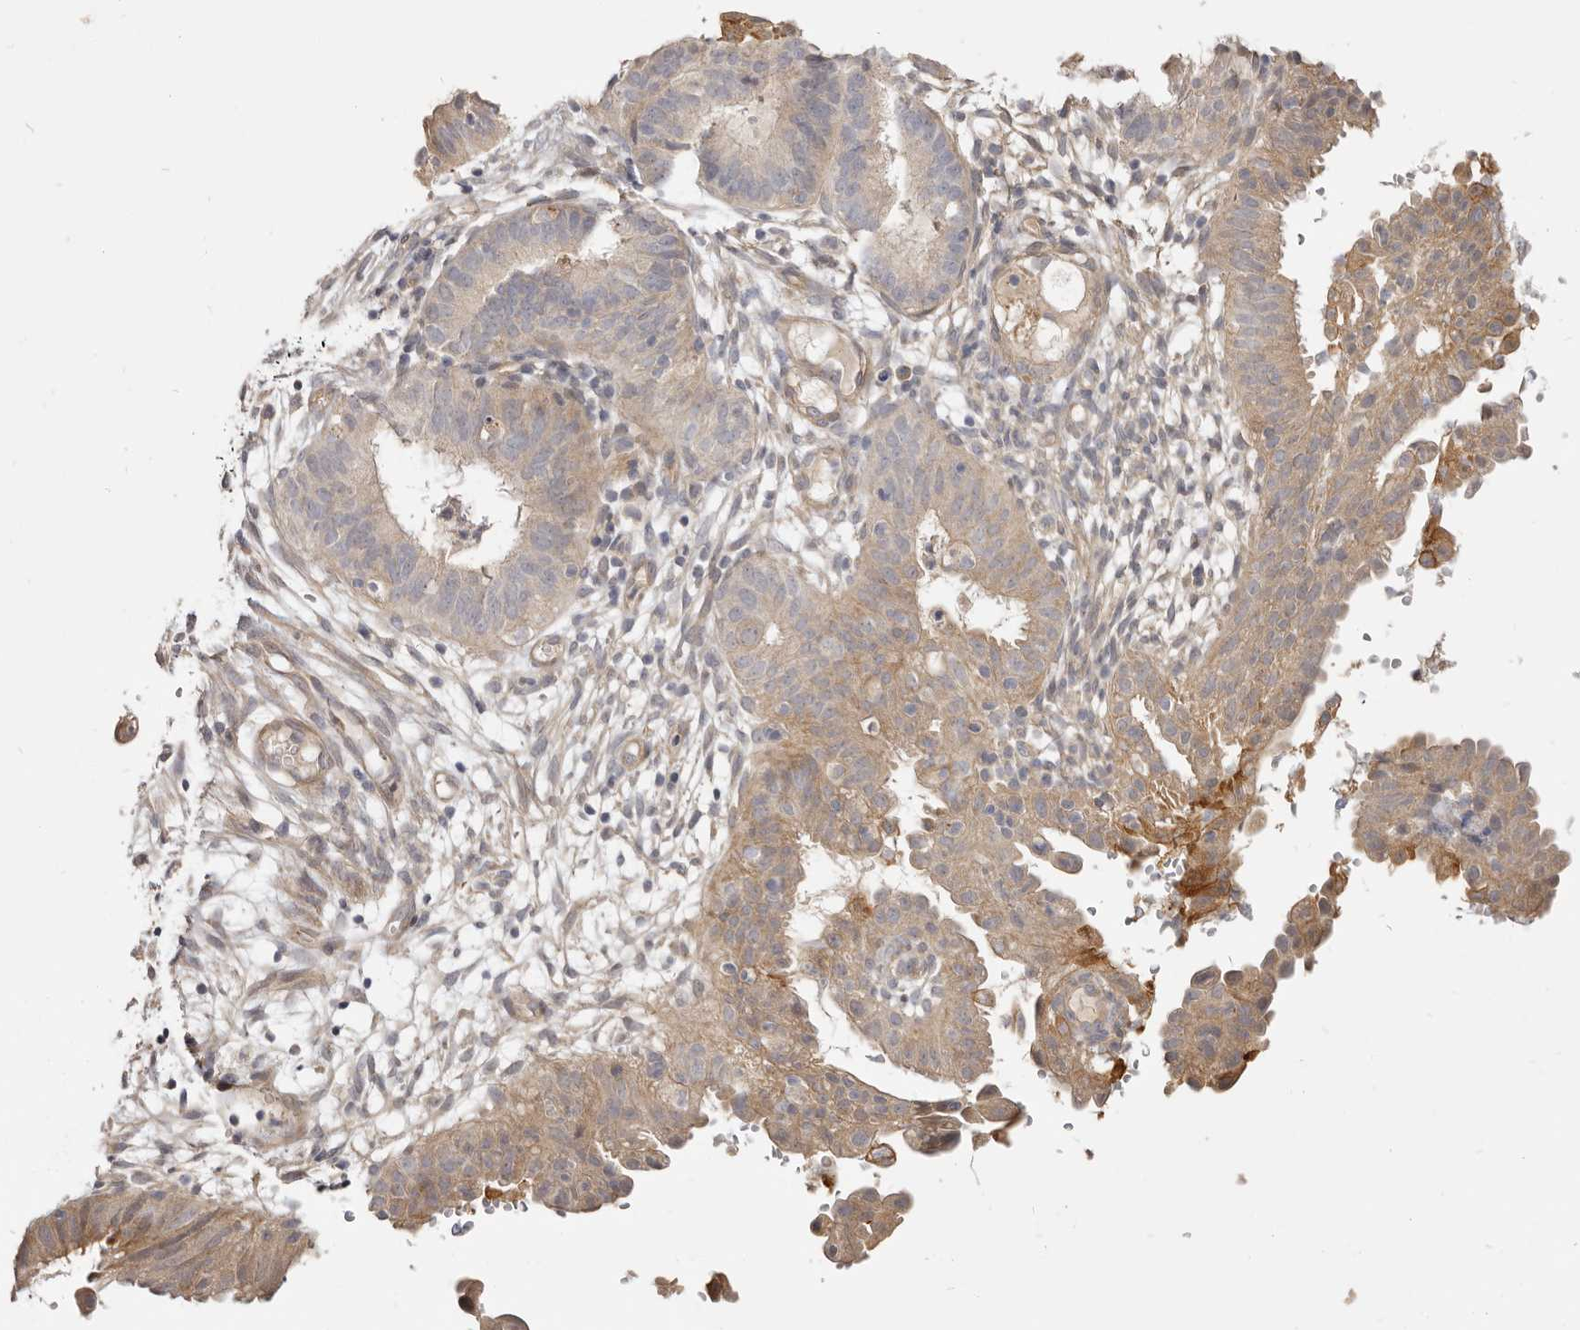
{"staining": {"intensity": "weak", "quantity": ">75%", "location": "cytoplasmic/membranous"}, "tissue": "endometrial cancer", "cell_type": "Tumor cells", "image_type": "cancer", "snomed": [{"axis": "morphology", "description": "Adenocarcinoma, NOS"}, {"axis": "topography", "description": "Endometrium"}], "caption": "Endometrial cancer (adenocarcinoma) stained for a protein reveals weak cytoplasmic/membranous positivity in tumor cells.", "gene": "ADAMTS9", "patient": {"sex": "female", "age": 51}}